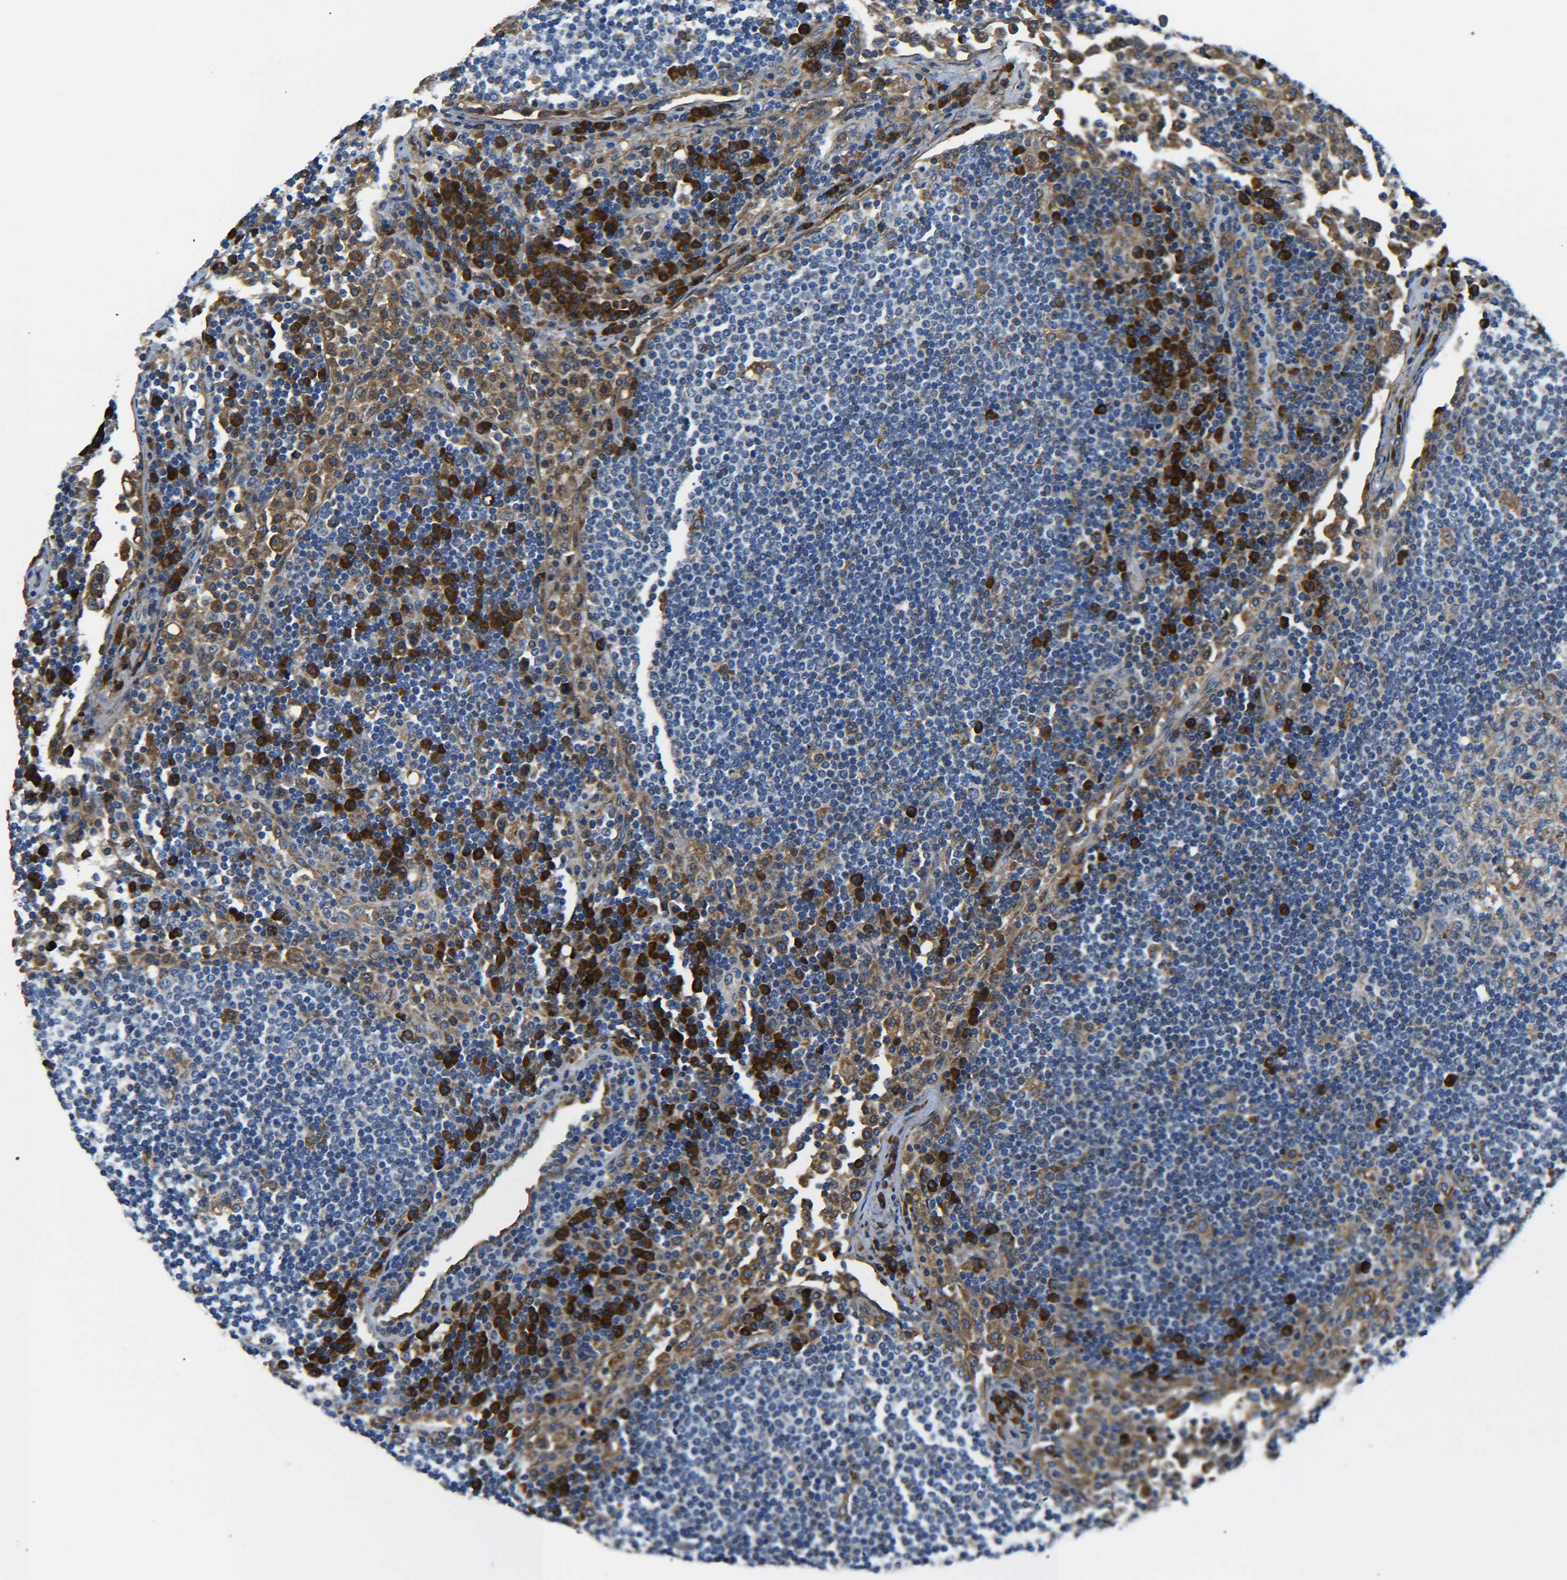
{"staining": {"intensity": "strong", "quantity": "<25%", "location": "cytoplasmic/membranous"}, "tissue": "lymph node", "cell_type": "Germinal center cells", "image_type": "normal", "snomed": [{"axis": "morphology", "description": "Normal tissue, NOS"}, {"axis": "topography", "description": "Lymph node"}], "caption": "Normal lymph node reveals strong cytoplasmic/membranous staining in approximately <25% of germinal center cells, visualized by immunohistochemistry.", "gene": "PREB", "patient": {"sex": "female", "age": 53}}